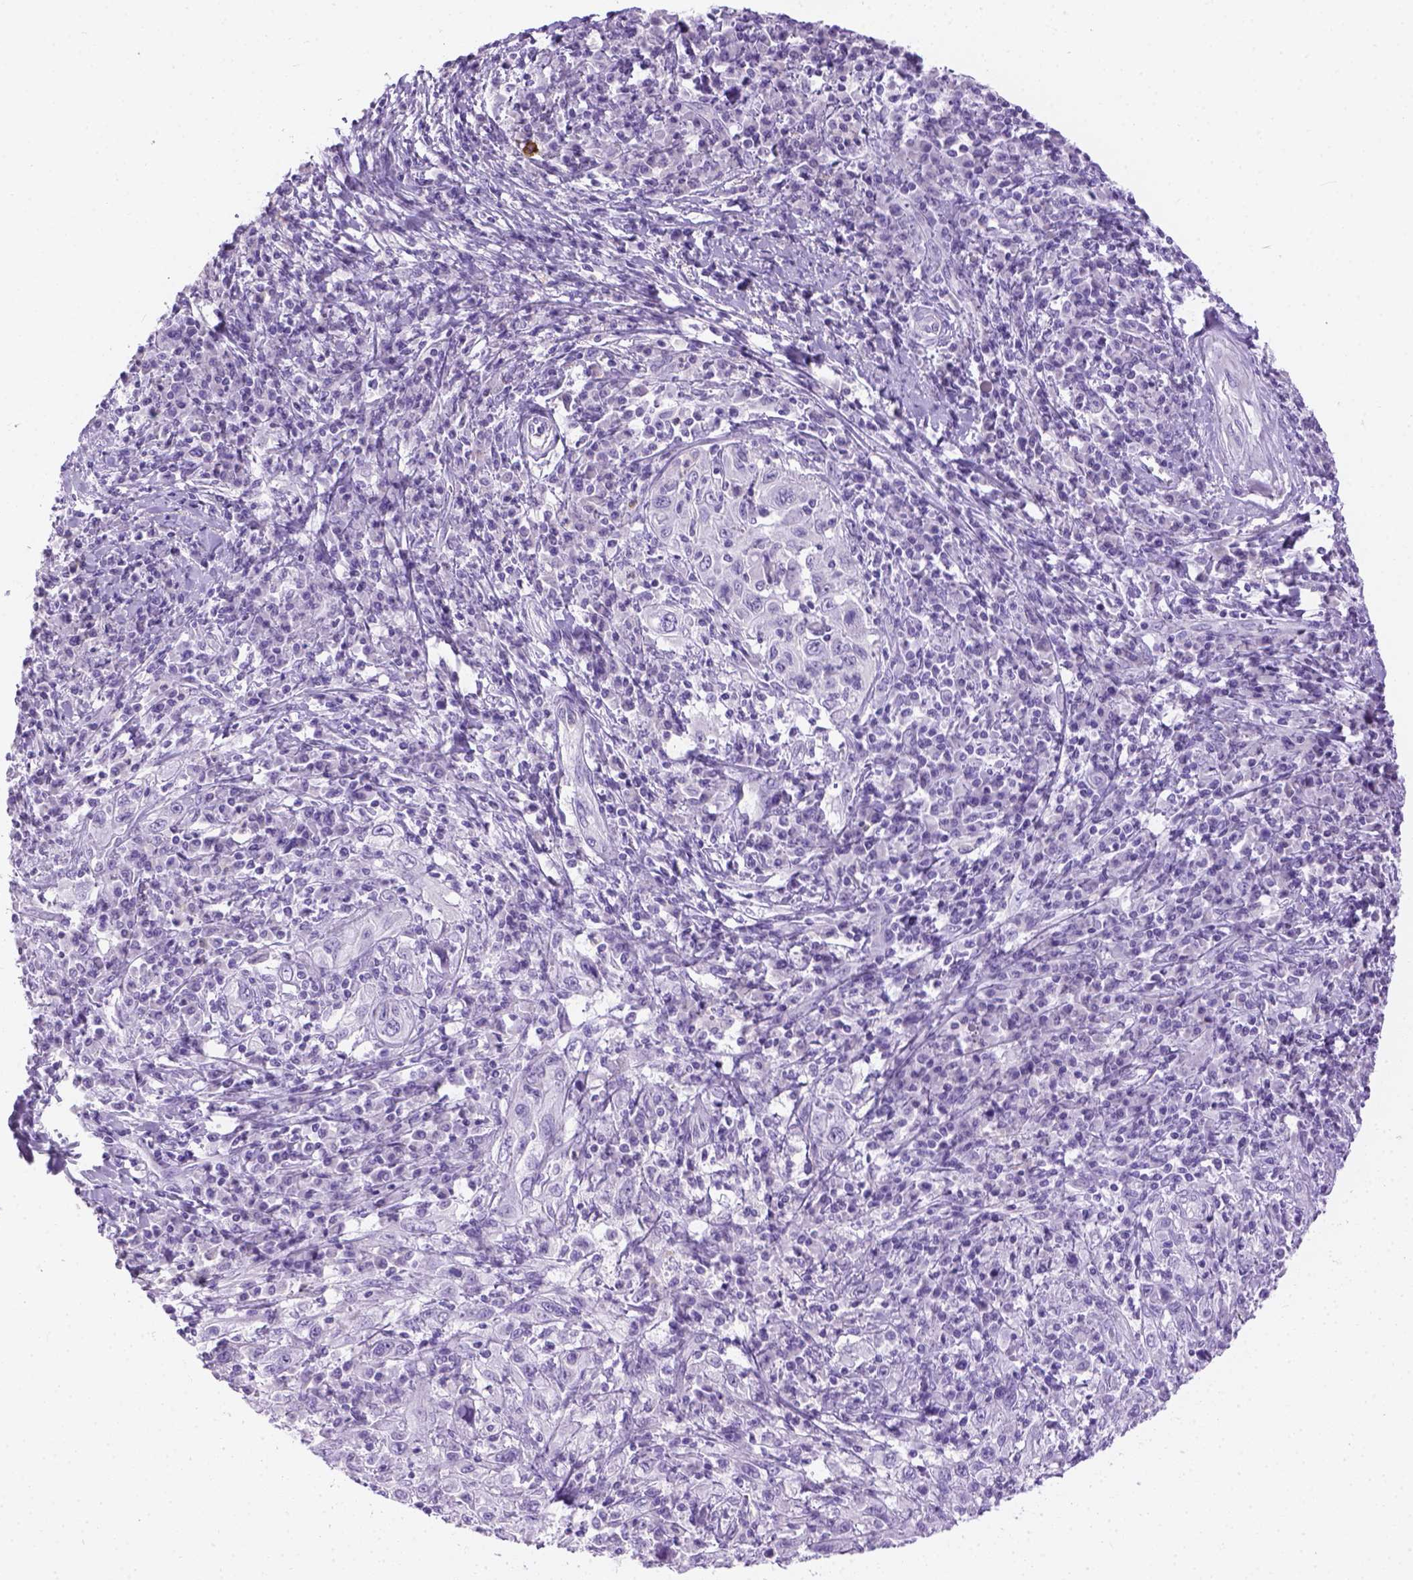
{"staining": {"intensity": "negative", "quantity": "none", "location": "none"}, "tissue": "cervical cancer", "cell_type": "Tumor cells", "image_type": "cancer", "snomed": [{"axis": "morphology", "description": "Squamous cell carcinoma, NOS"}, {"axis": "topography", "description": "Cervix"}], "caption": "Tumor cells are negative for brown protein staining in cervical cancer (squamous cell carcinoma).", "gene": "TMEM38A", "patient": {"sex": "female", "age": 46}}